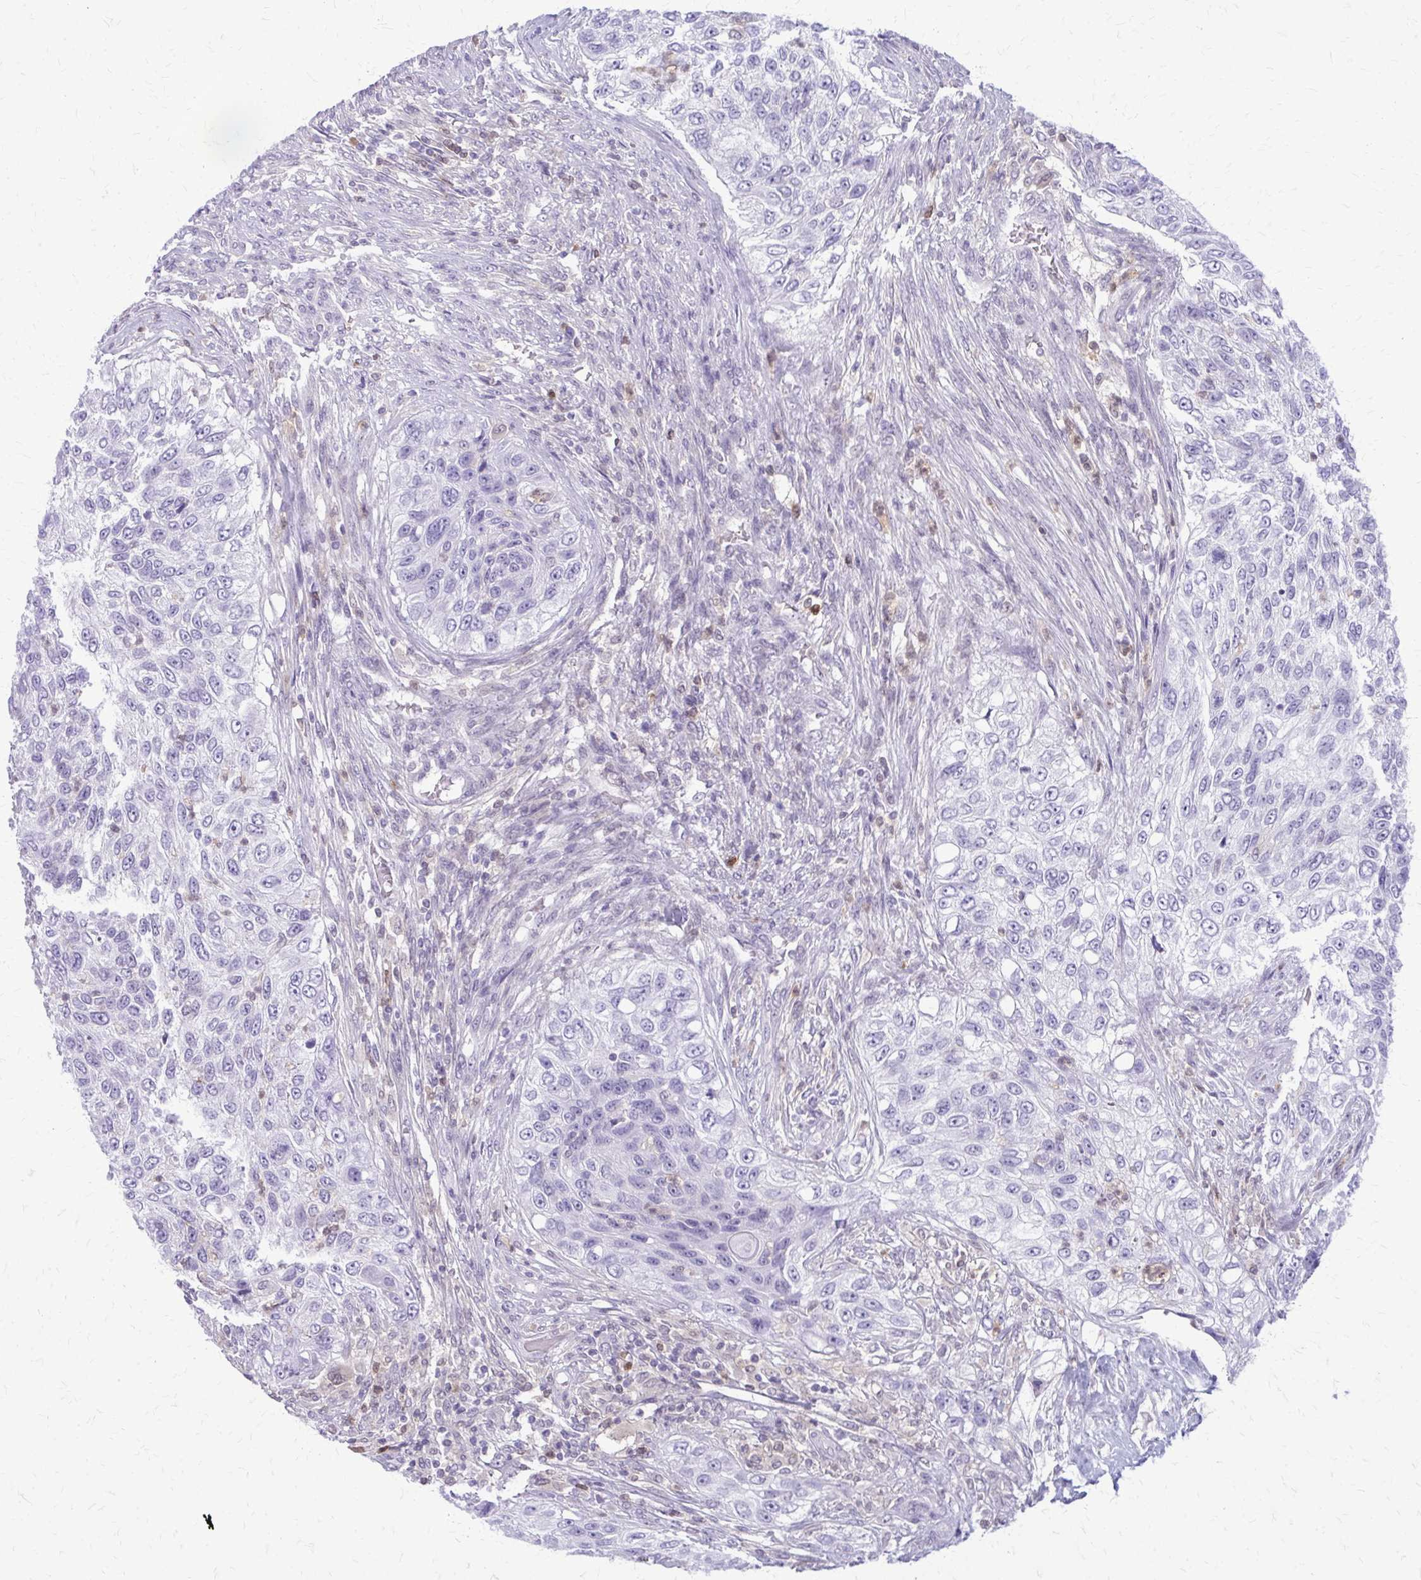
{"staining": {"intensity": "negative", "quantity": "none", "location": "none"}, "tissue": "urothelial cancer", "cell_type": "Tumor cells", "image_type": "cancer", "snomed": [{"axis": "morphology", "description": "Urothelial carcinoma, High grade"}, {"axis": "topography", "description": "Urinary bladder"}], "caption": "A high-resolution micrograph shows IHC staining of urothelial cancer, which shows no significant expression in tumor cells.", "gene": "GLRX", "patient": {"sex": "female", "age": 60}}